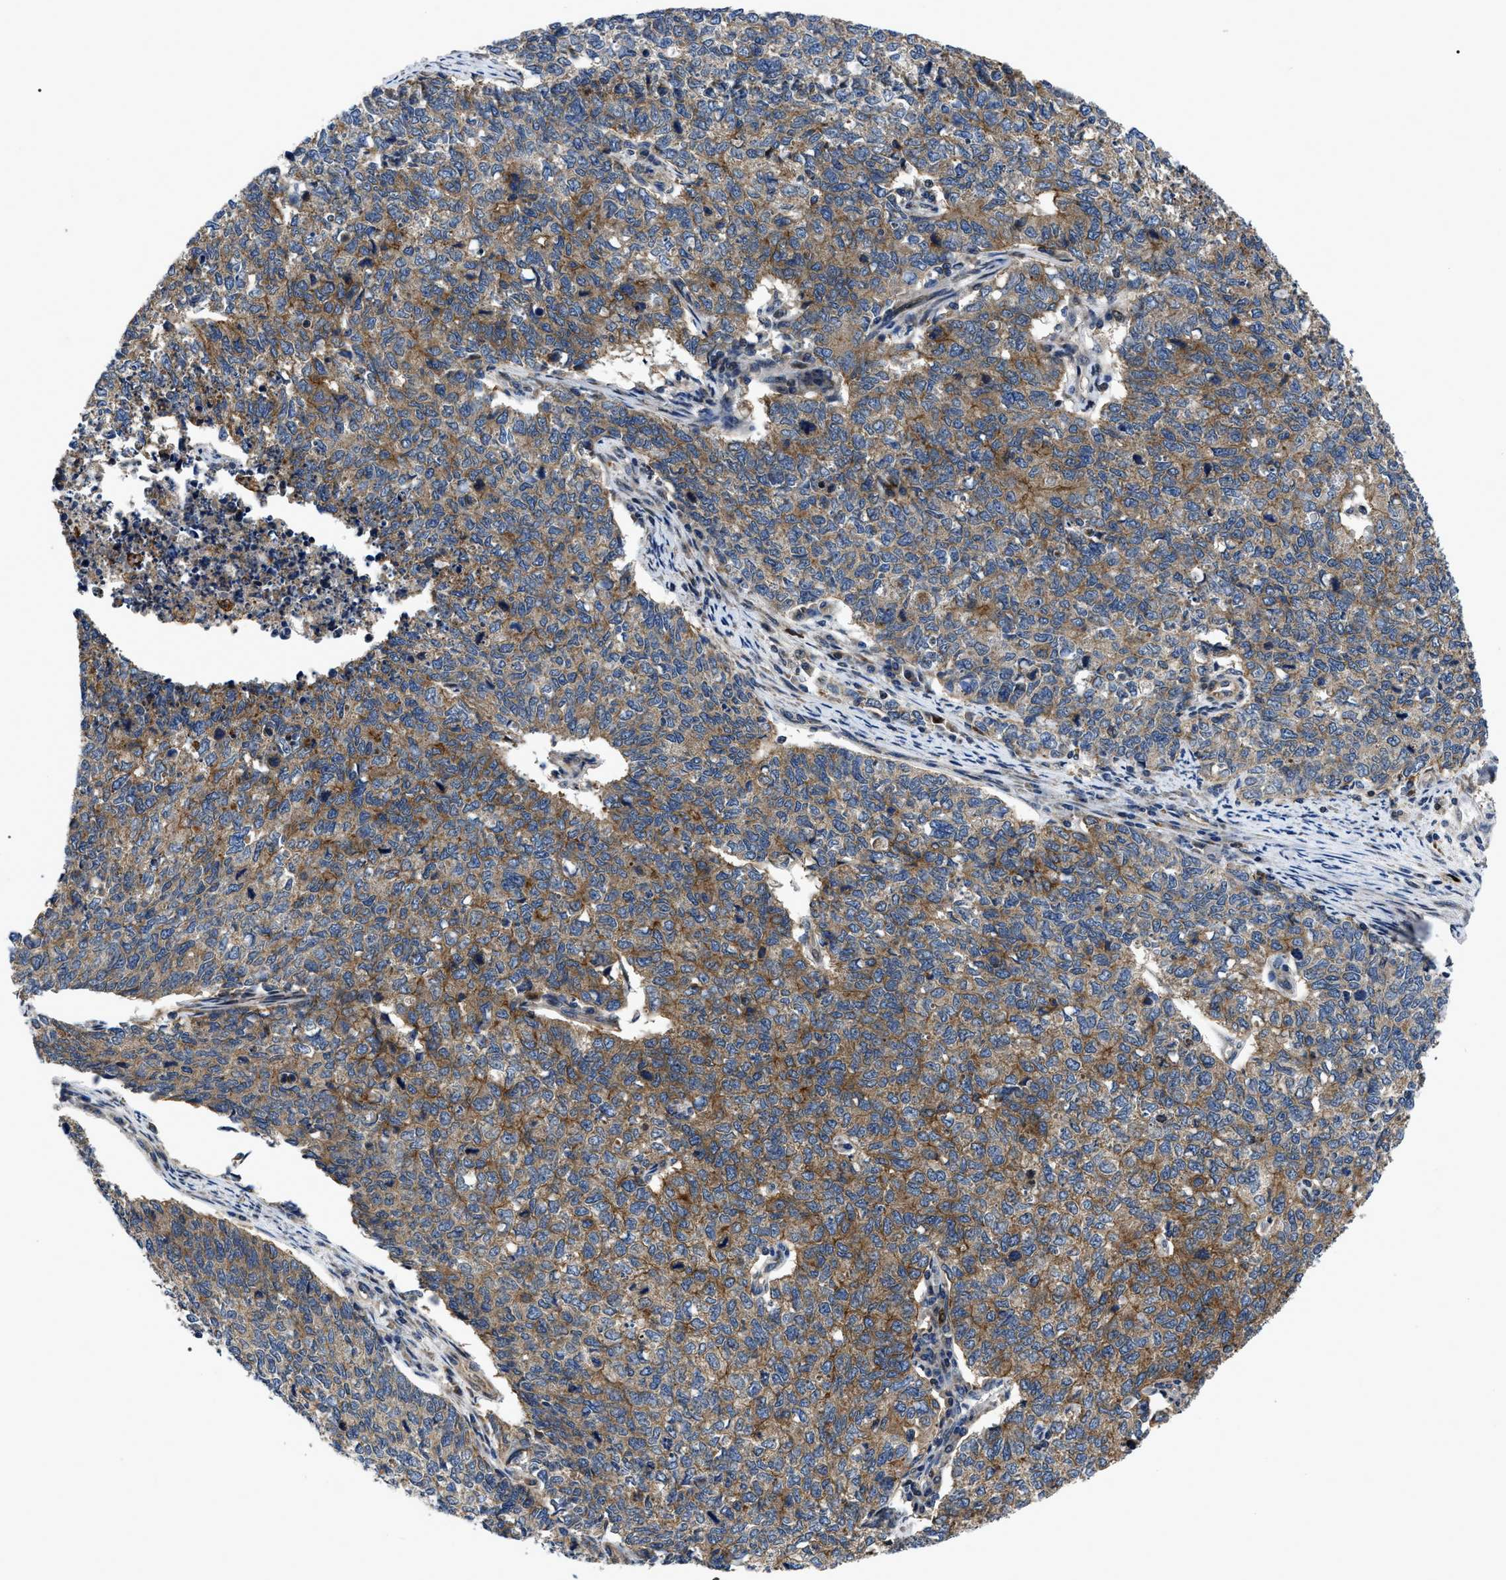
{"staining": {"intensity": "moderate", "quantity": ">75%", "location": "cytoplasmic/membranous"}, "tissue": "cervical cancer", "cell_type": "Tumor cells", "image_type": "cancer", "snomed": [{"axis": "morphology", "description": "Squamous cell carcinoma, NOS"}, {"axis": "topography", "description": "Cervix"}], "caption": "High-magnification brightfield microscopy of squamous cell carcinoma (cervical) stained with DAB (brown) and counterstained with hematoxylin (blue). tumor cells exhibit moderate cytoplasmic/membranous staining is present in approximately>75% of cells. Ihc stains the protein of interest in brown and the nuclei are stained blue.", "gene": "PPWD1", "patient": {"sex": "female", "age": 63}}